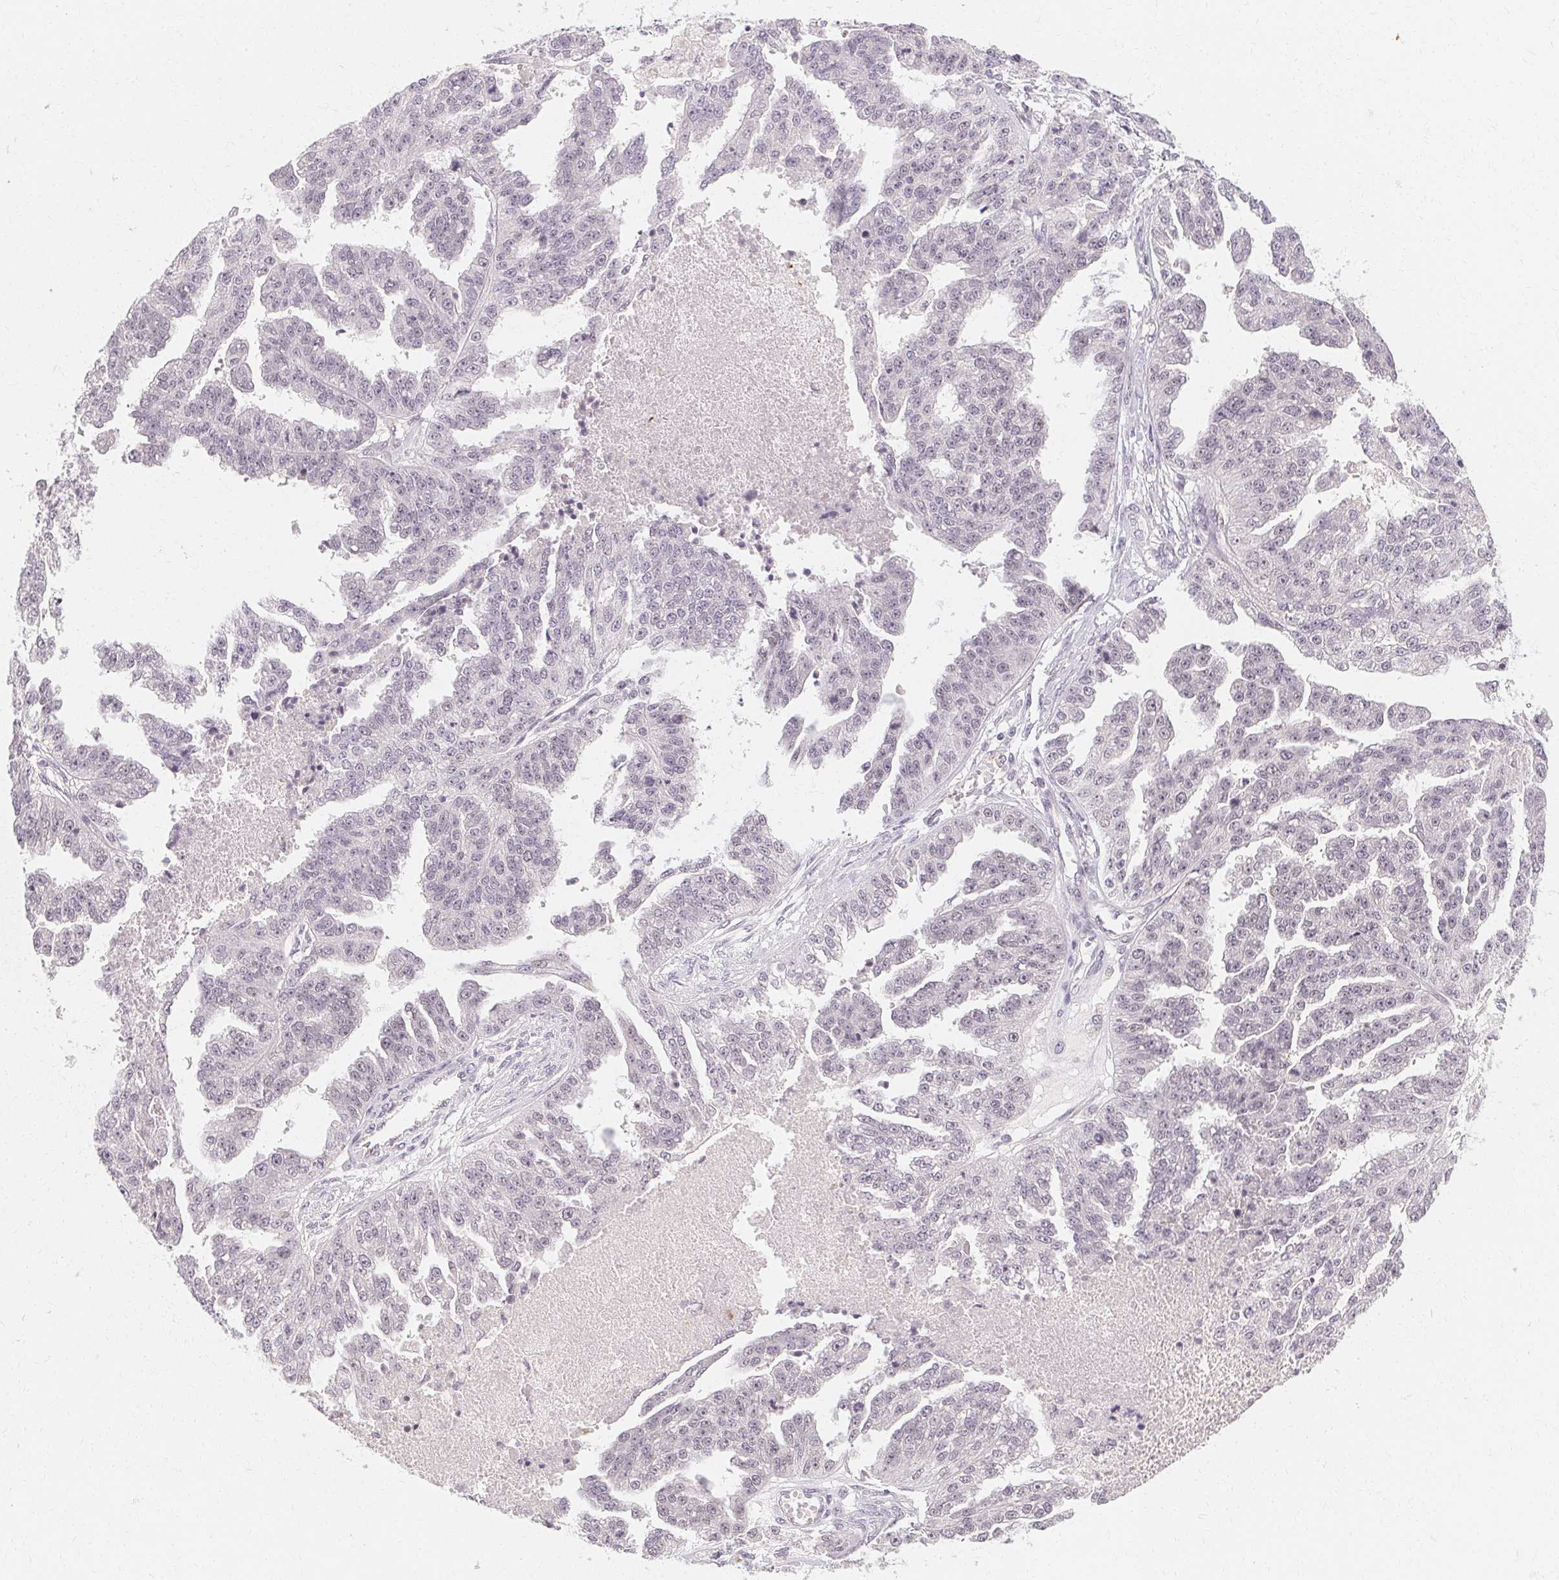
{"staining": {"intensity": "negative", "quantity": "none", "location": "none"}, "tissue": "ovarian cancer", "cell_type": "Tumor cells", "image_type": "cancer", "snomed": [{"axis": "morphology", "description": "Cystadenocarcinoma, serous, NOS"}, {"axis": "topography", "description": "Ovary"}], "caption": "Ovarian cancer (serous cystadenocarcinoma) was stained to show a protein in brown. There is no significant positivity in tumor cells.", "gene": "CLCNKB", "patient": {"sex": "female", "age": 58}}